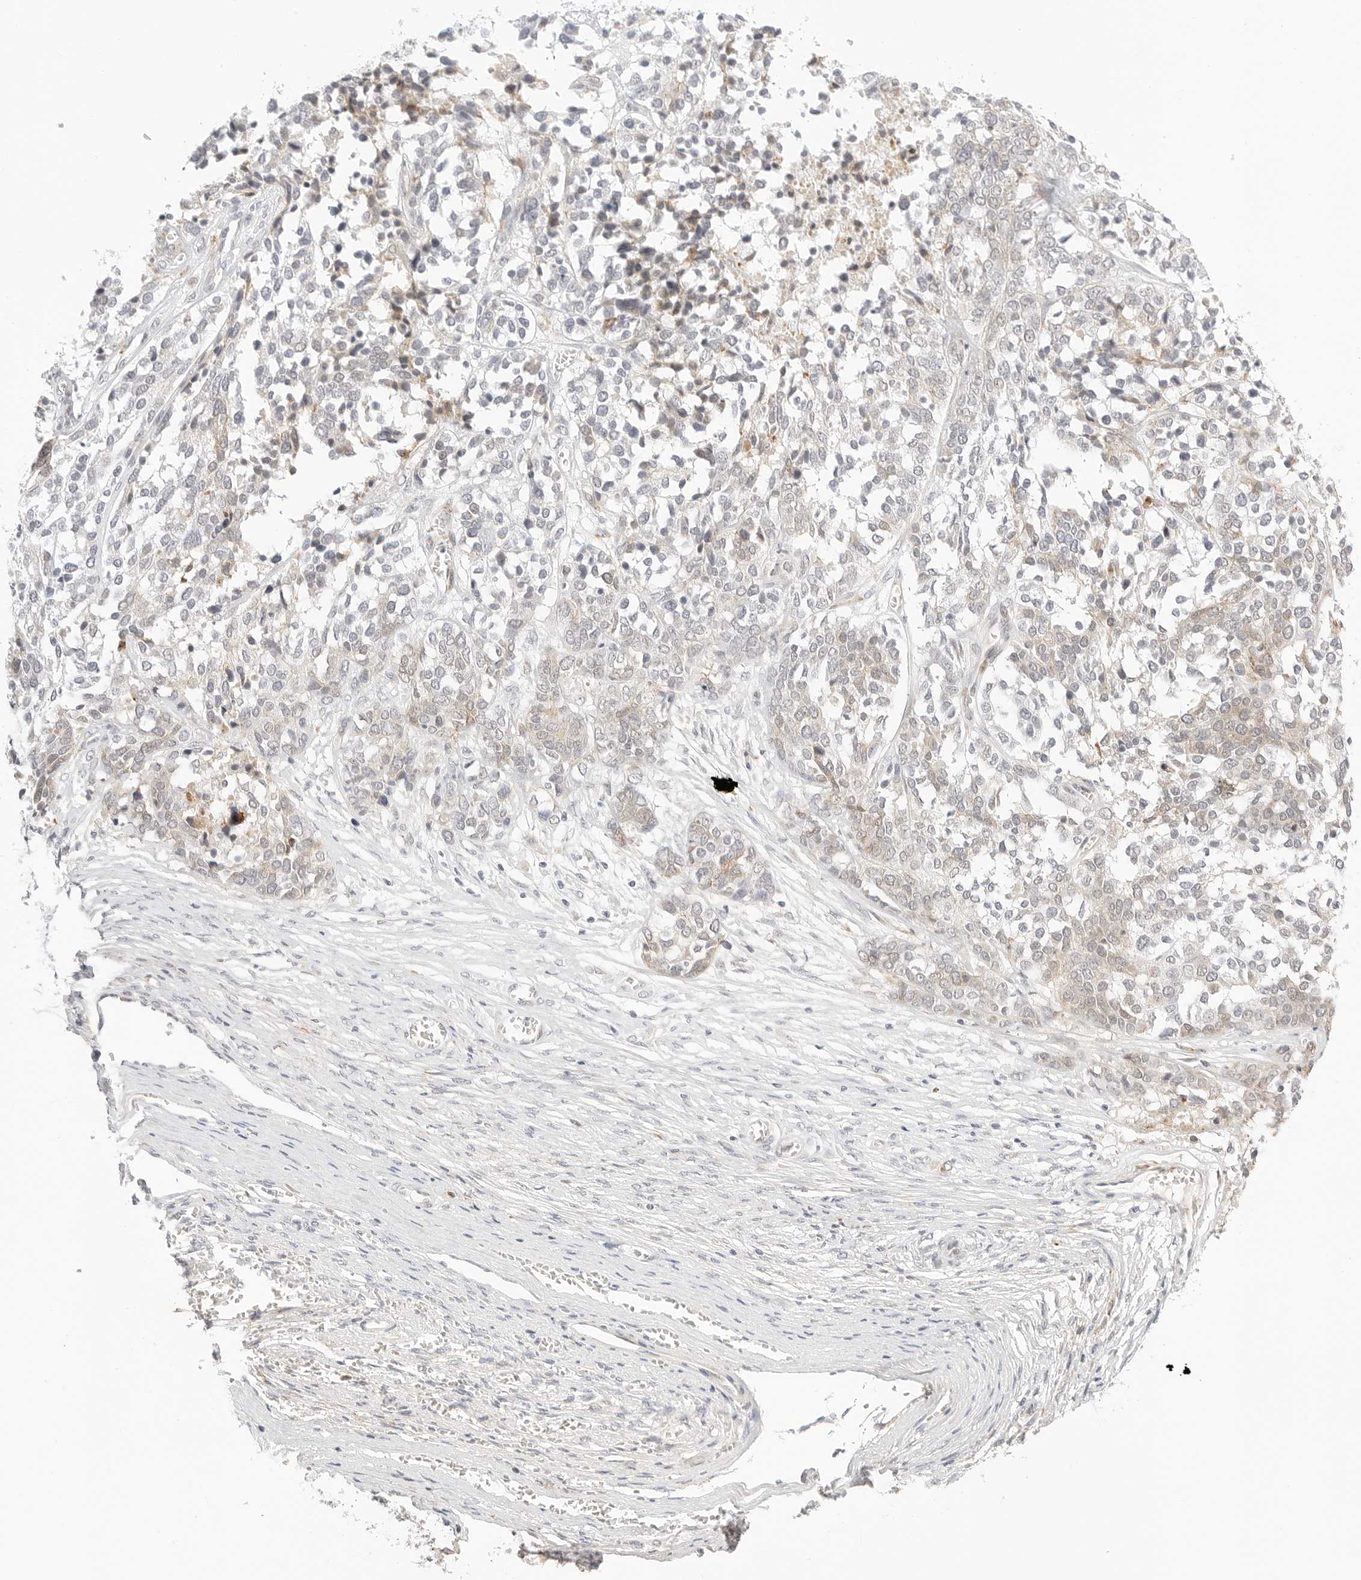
{"staining": {"intensity": "weak", "quantity": "<25%", "location": "cytoplasmic/membranous"}, "tissue": "ovarian cancer", "cell_type": "Tumor cells", "image_type": "cancer", "snomed": [{"axis": "morphology", "description": "Cystadenocarcinoma, serous, NOS"}, {"axis": "topography", "description": "Ovary"}], "caption": "Immunohistochemical staining of human ovarian cancer demonstrates no significant expression in tumor cells.", "gene": "XKR4", "patient": {"sex": "female", "age": 44}}